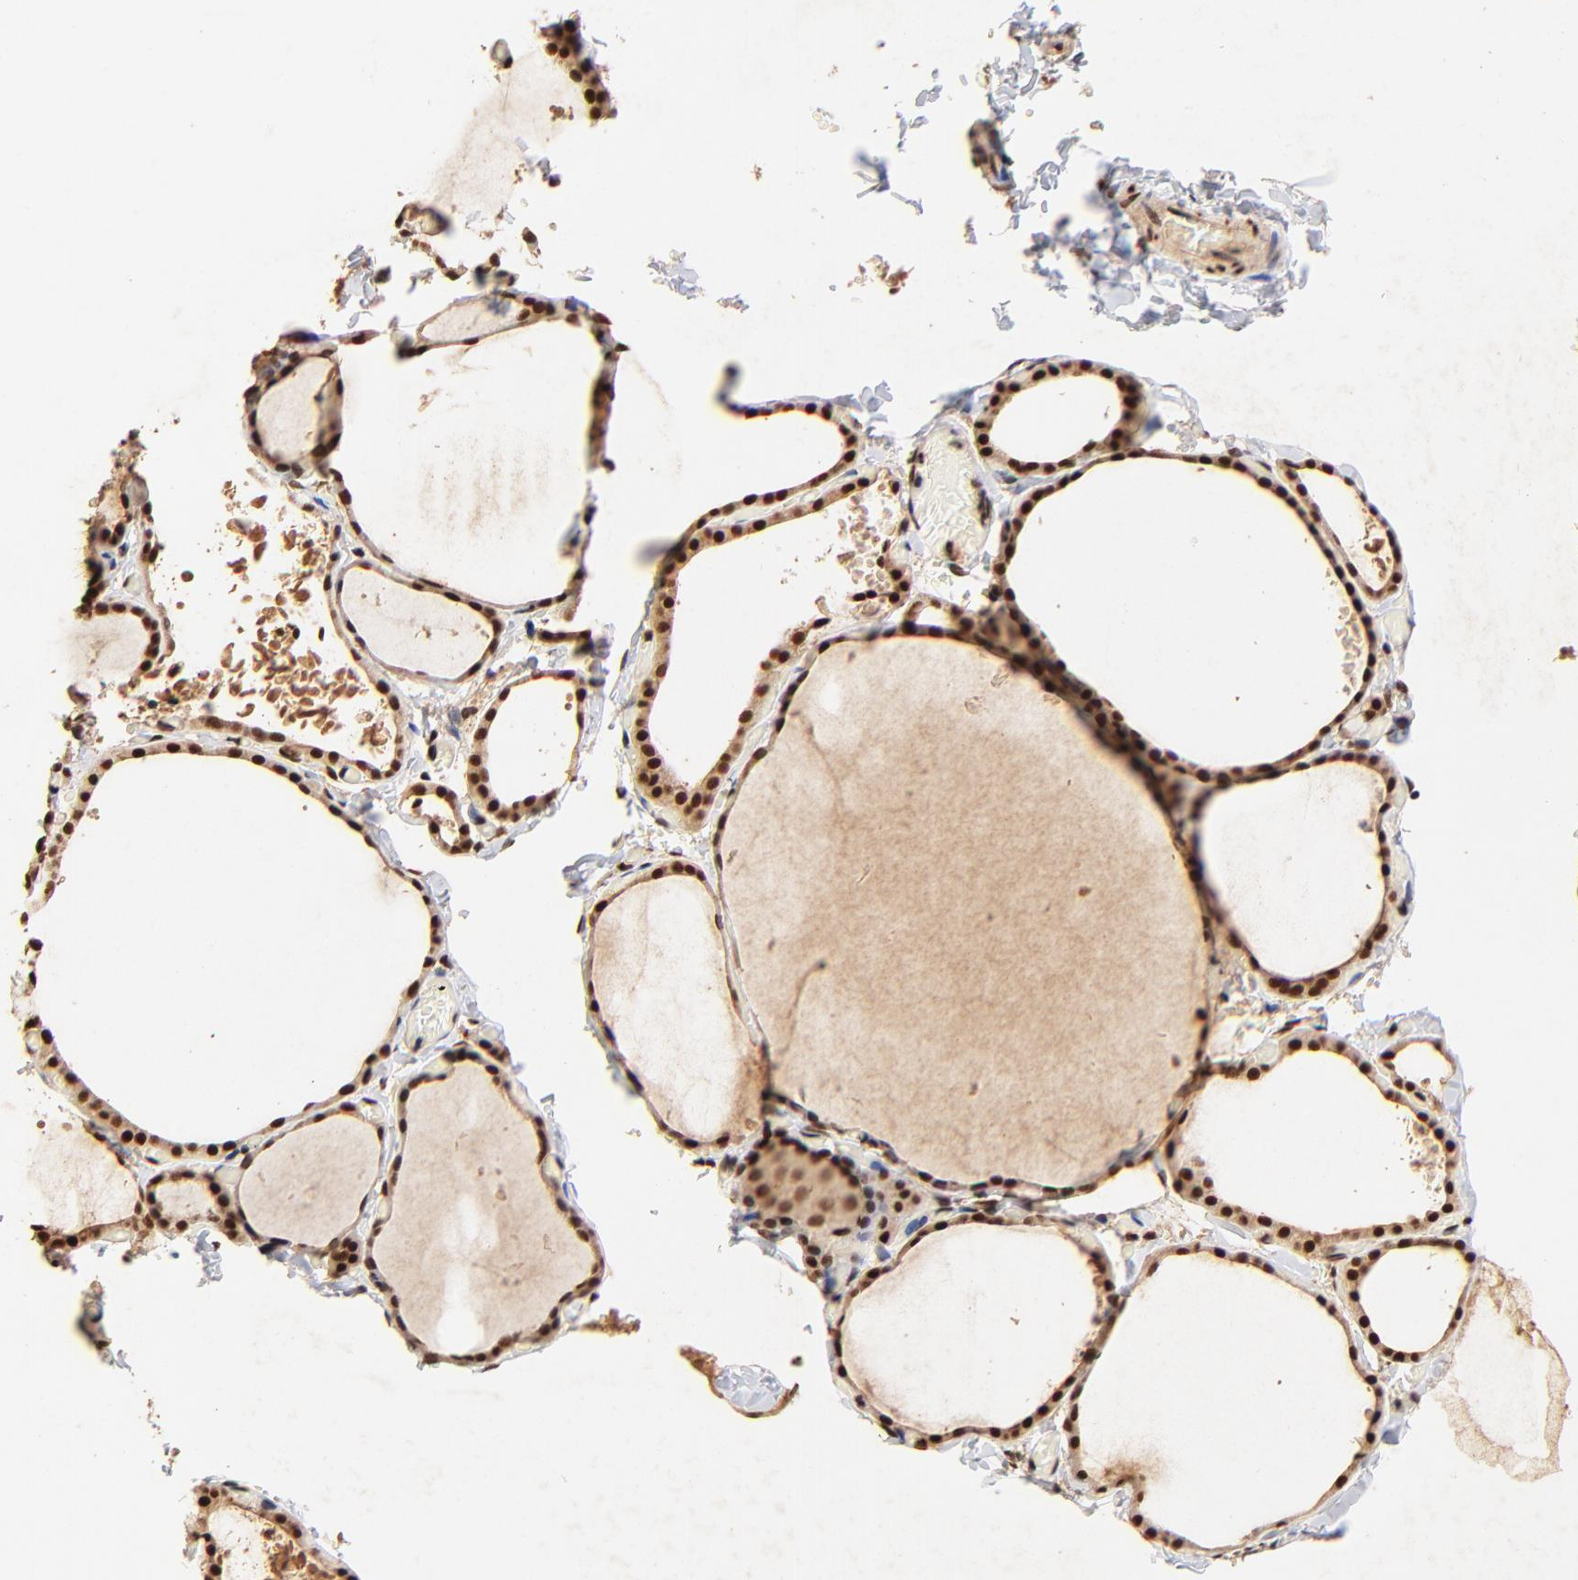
{"staining": {"intensity": "strong", "quantity": ">75%", "location": "cytoplasmic/membranous,nuclear"}, "tissue": "thyroid gland", "cell_type": "Glandular cells", "image_type": "normal", "snomed": [{"axis": "morphology", "description": "Normal tissue, NOS"}, {"axis": "topography", "description": "Thyroid gland"}], "caption": "Immunohistochemical staining of normal human thyroid gland shows high levels of strong cytoplasmic/membranous,nuclear staining in about >75% of glandular cells. (DAB IHC with brightfield microscopy, high magnification).", "gene": "MED12", "patient": {"sex": "female", "age": 22}}